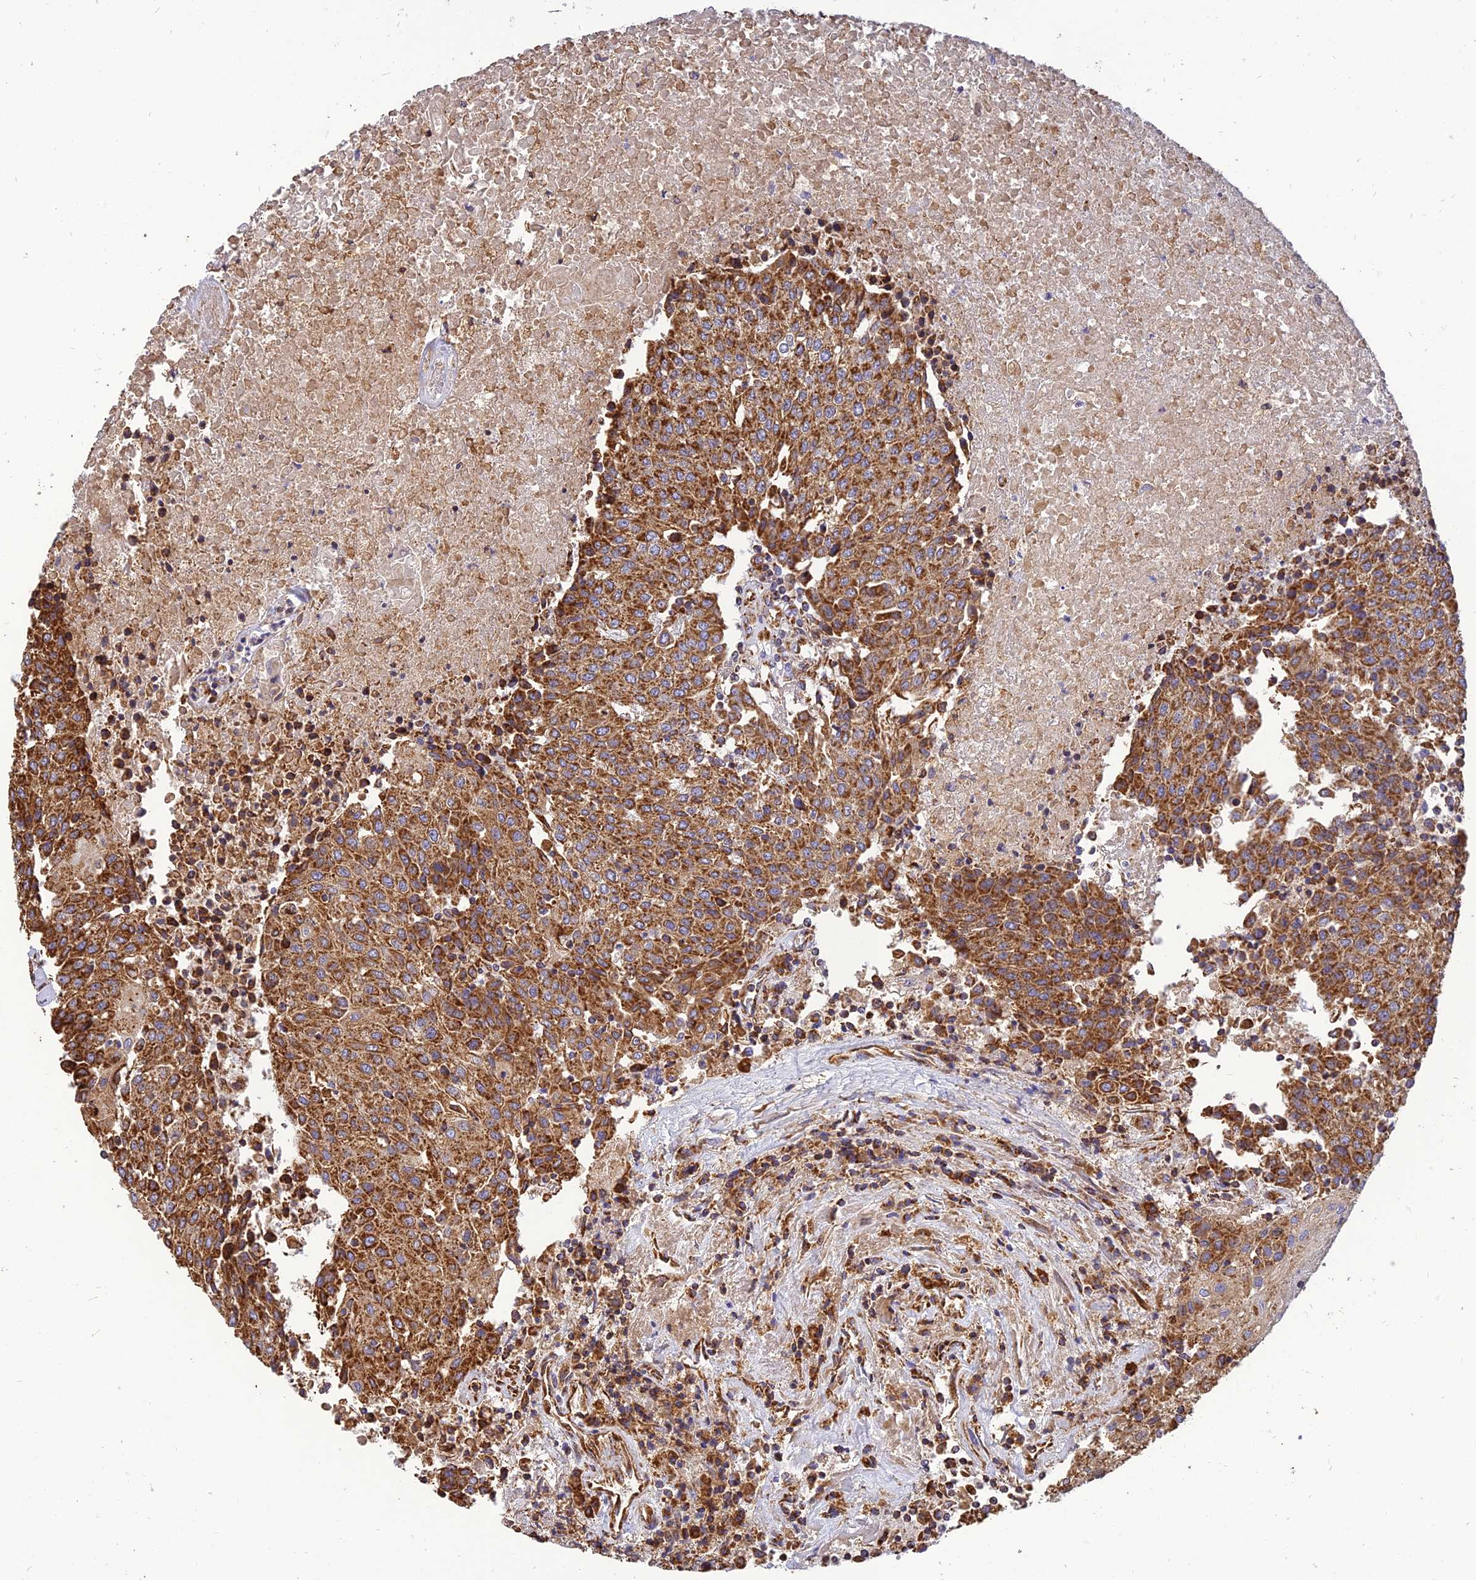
{"staining": {"intensity": "strong", "quantity": ">75%", "location": "cytoplasmic/membranous"}, "tissue": "urothelial cancer", "cell_type": "Tumor cells", "image_type": "cancer", "snomed": [{"axis": "morphology", "description": "Urothelial carcinoma, High grade"}, {"axis": "topography", "description": "Urinary bladder"}], "caption": "High-grade urothelial carcinoma tissue reveals strong cytoplasmic/membranous staining in approximately >75% of tumor cells, visualized by immunohistochemistry. The protein is shown in brown color, while the nuclei are stained blue.", "gene": "THUMPD2", "patient": {"sex": "female", "age": 85}}